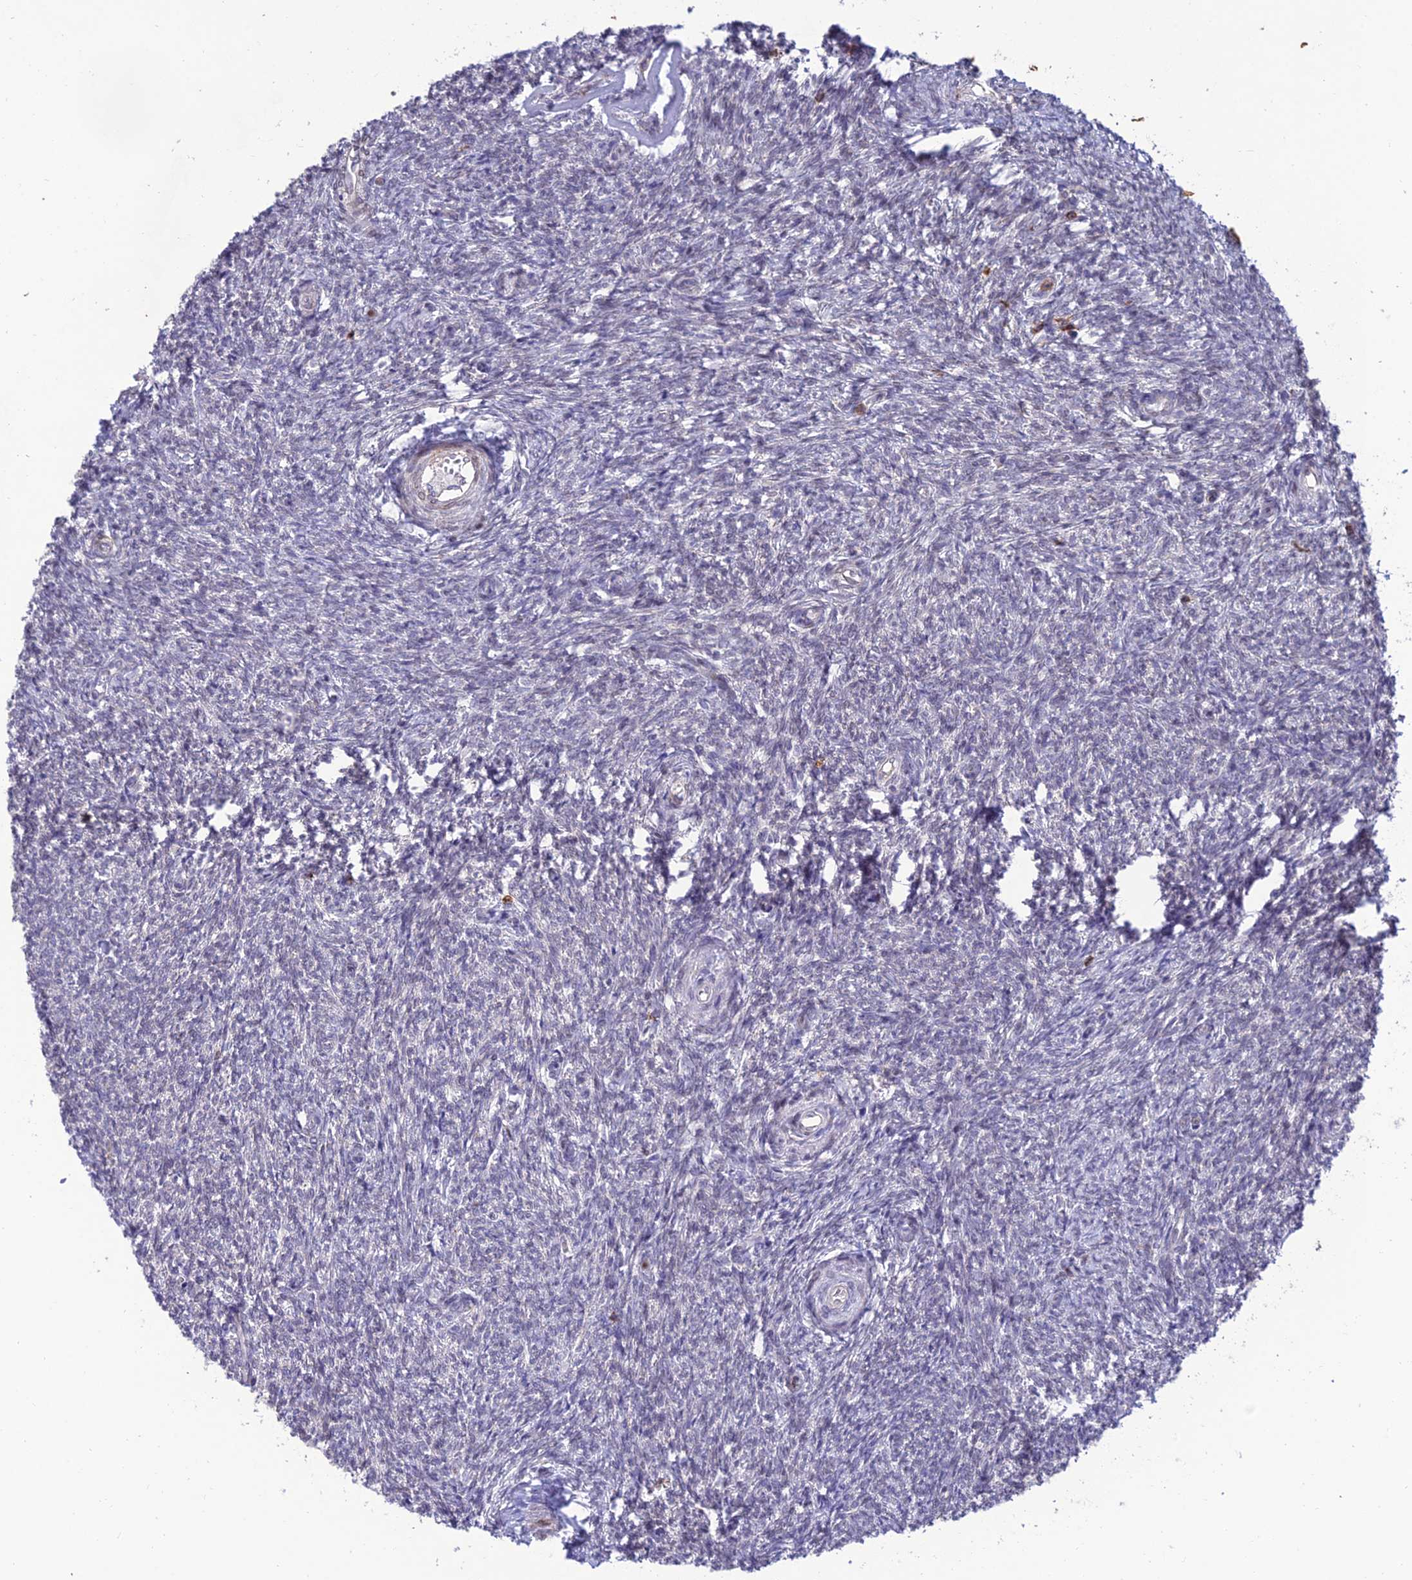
{"staining": {"intensity": "negative", "quantity": "none", "location": "none"}, "tissue": "ovary", "cell_type": "Ovarian stroma cells", "image_type": "normal", "snomed": [{"axis": "morphology", "description": "Normal tissue, NOS"}, {"axis": "topography", "description": "Ovary"}], "caption": "The immunohistochemistry image has no significant staining in ovarian stroma cells of ovary.", "gene": "FAM76A", "patient": {"sex": "female", "age": 44}}